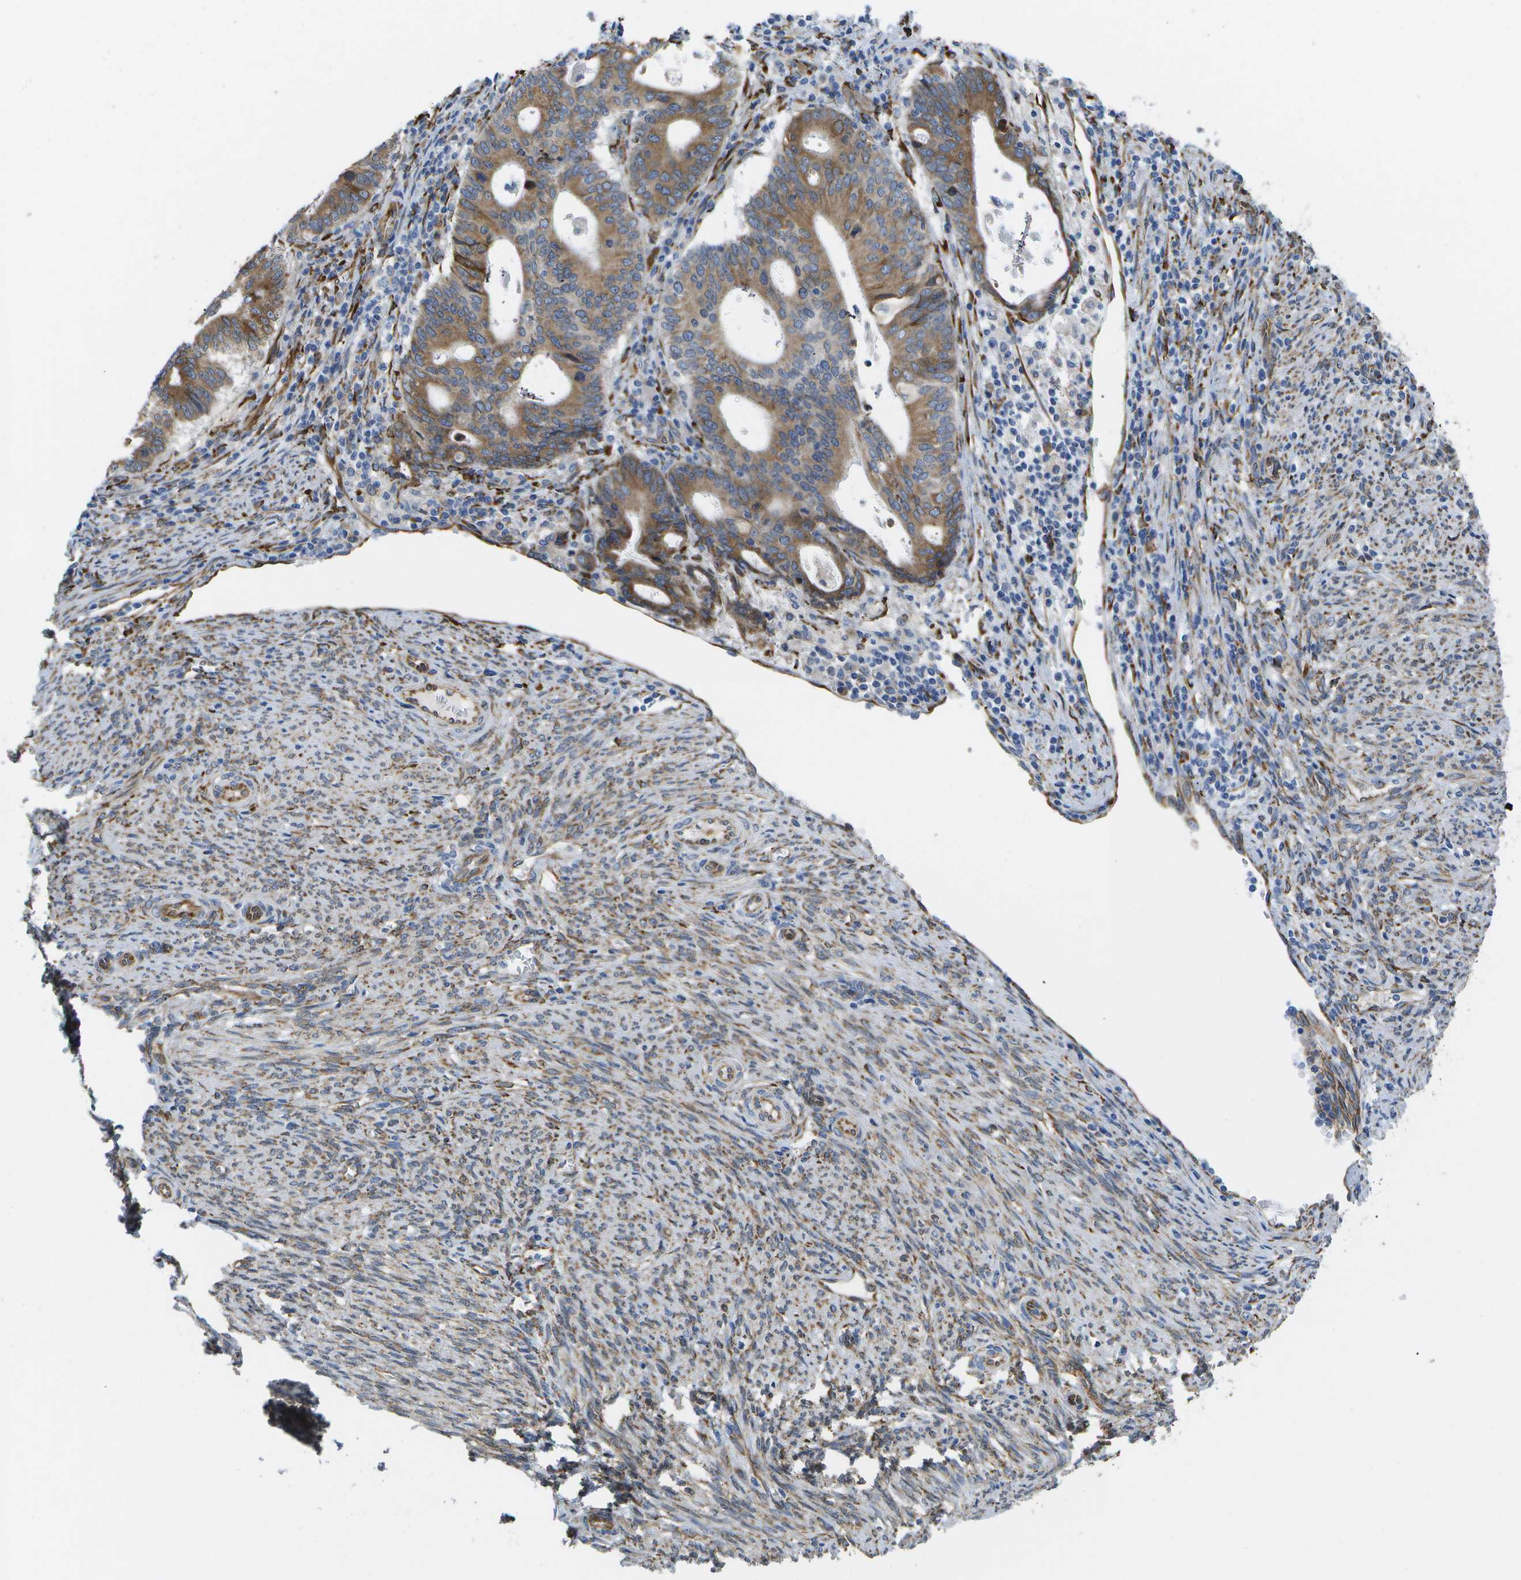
{"staining": {"intensity": "moderate", "quantity": ">75%", "location": "cytoplasmic/membranous"}, "tissue": "endometrial cancer", "cell_type": "Tumor cells", "image_type": "cancer", "snomed": [{"axis": "morphology", "description": "Adenocarcinoma, NOS"}, {"axis": "topography", "description": "Uterus"}], "caption": "Moderate cytoplasmic/membranous staining for a protein is seen in approximately >75% of tumor cells of adenocarcinoma (endometrial) using immunohistochemistry (IHC).", "gene": "ZDHHC17", "patient": {"sex": "female", "age": 83}}